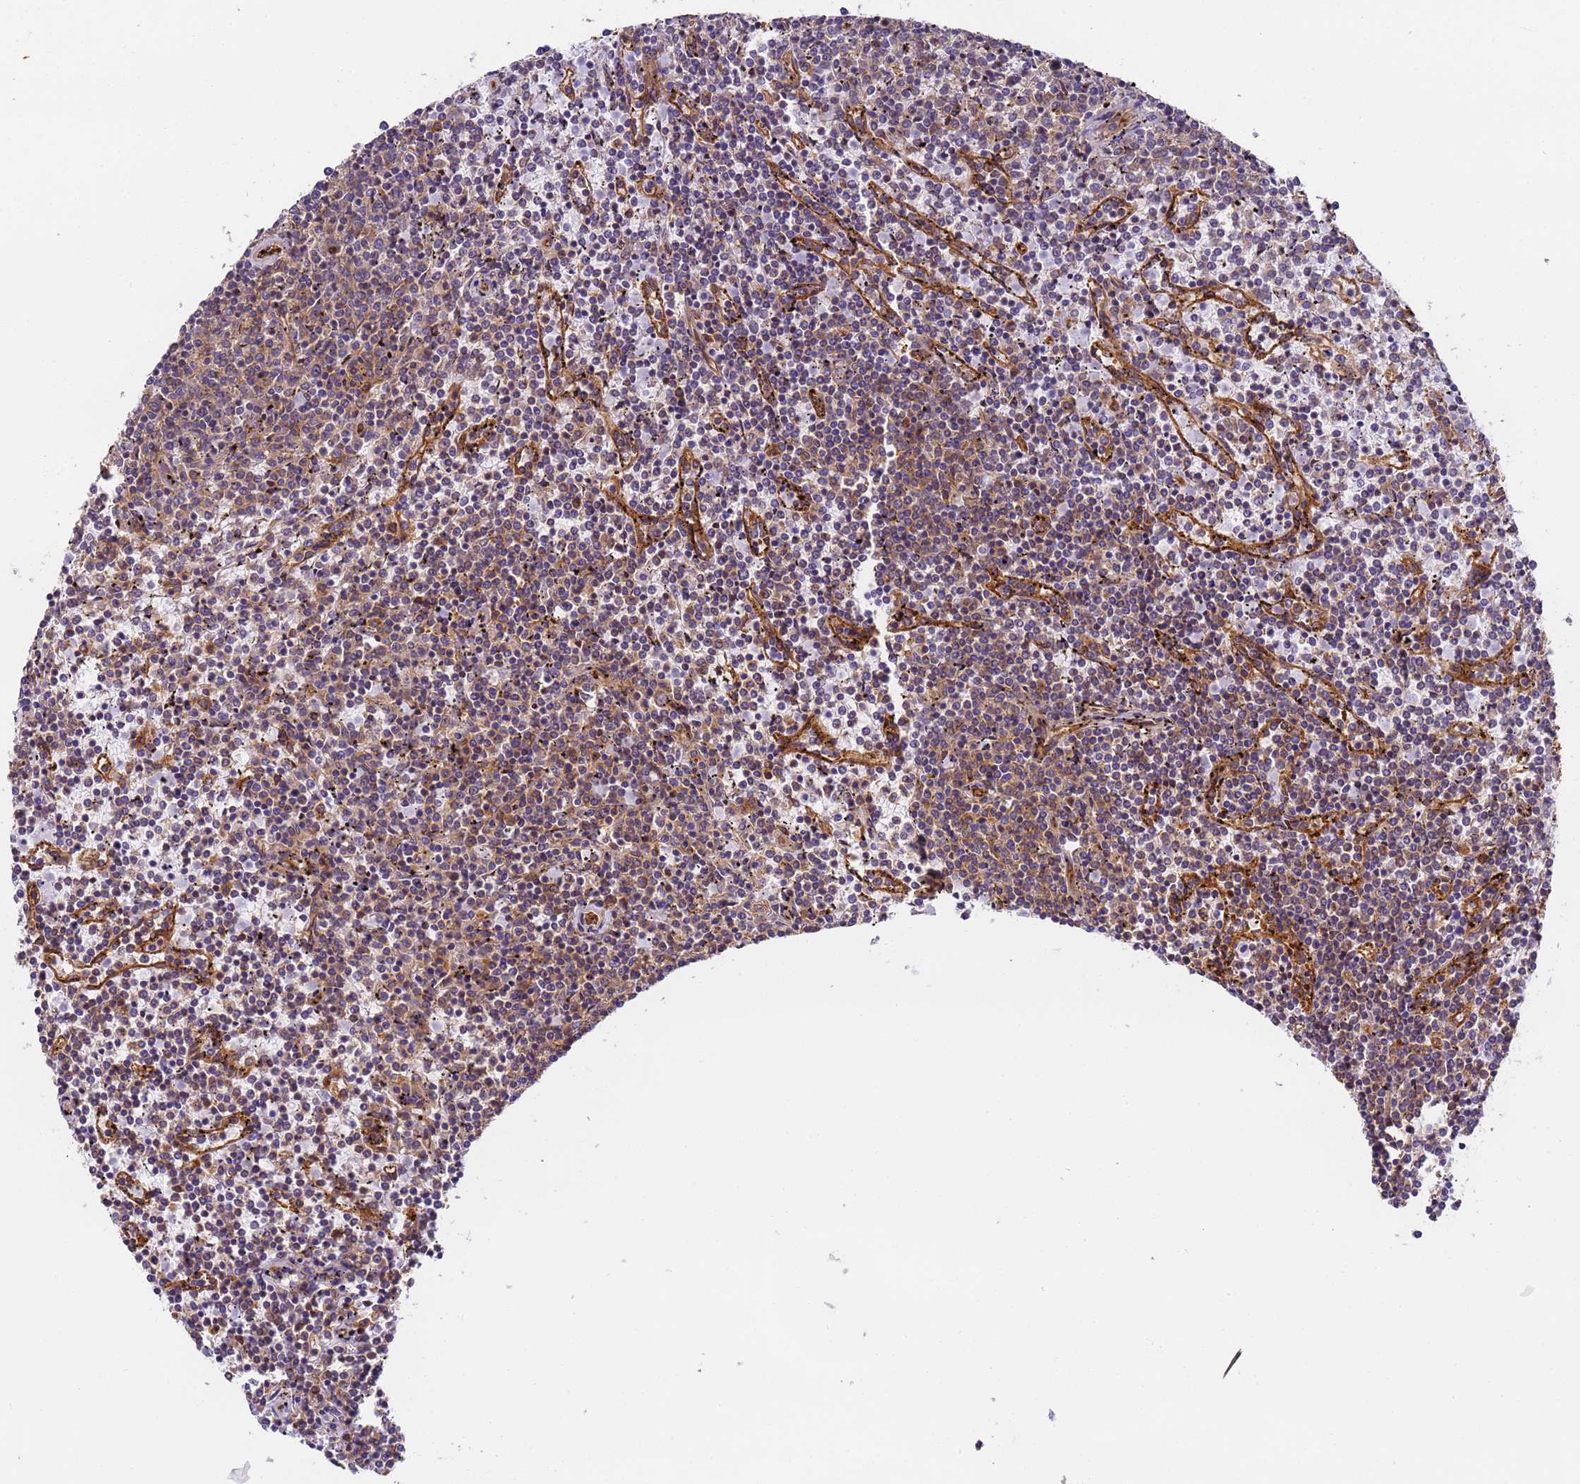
{"staining": {"intensity": "weak", "quantity": "25%-75%", "location": "cytoplasmic/membranous"}, "tissue": "lymphoma", "cell_type": "Tumor cells", "image_type": "cancer", "snomed": [{"axis": "morphology", "description": "Malignant lymphoma, non-Hodgkin's type, Low grade"}, {"axis": "topography", "description": "Spleen"}], "caption": "There is low levels of weak cytoplasmic/membranous expression in tumor cells of lymphoma, as demonstrated by immunohistochemical staining (brown color).", "gene": "DYNC1I2", "patient": {"sex": "female", "age": 50}}